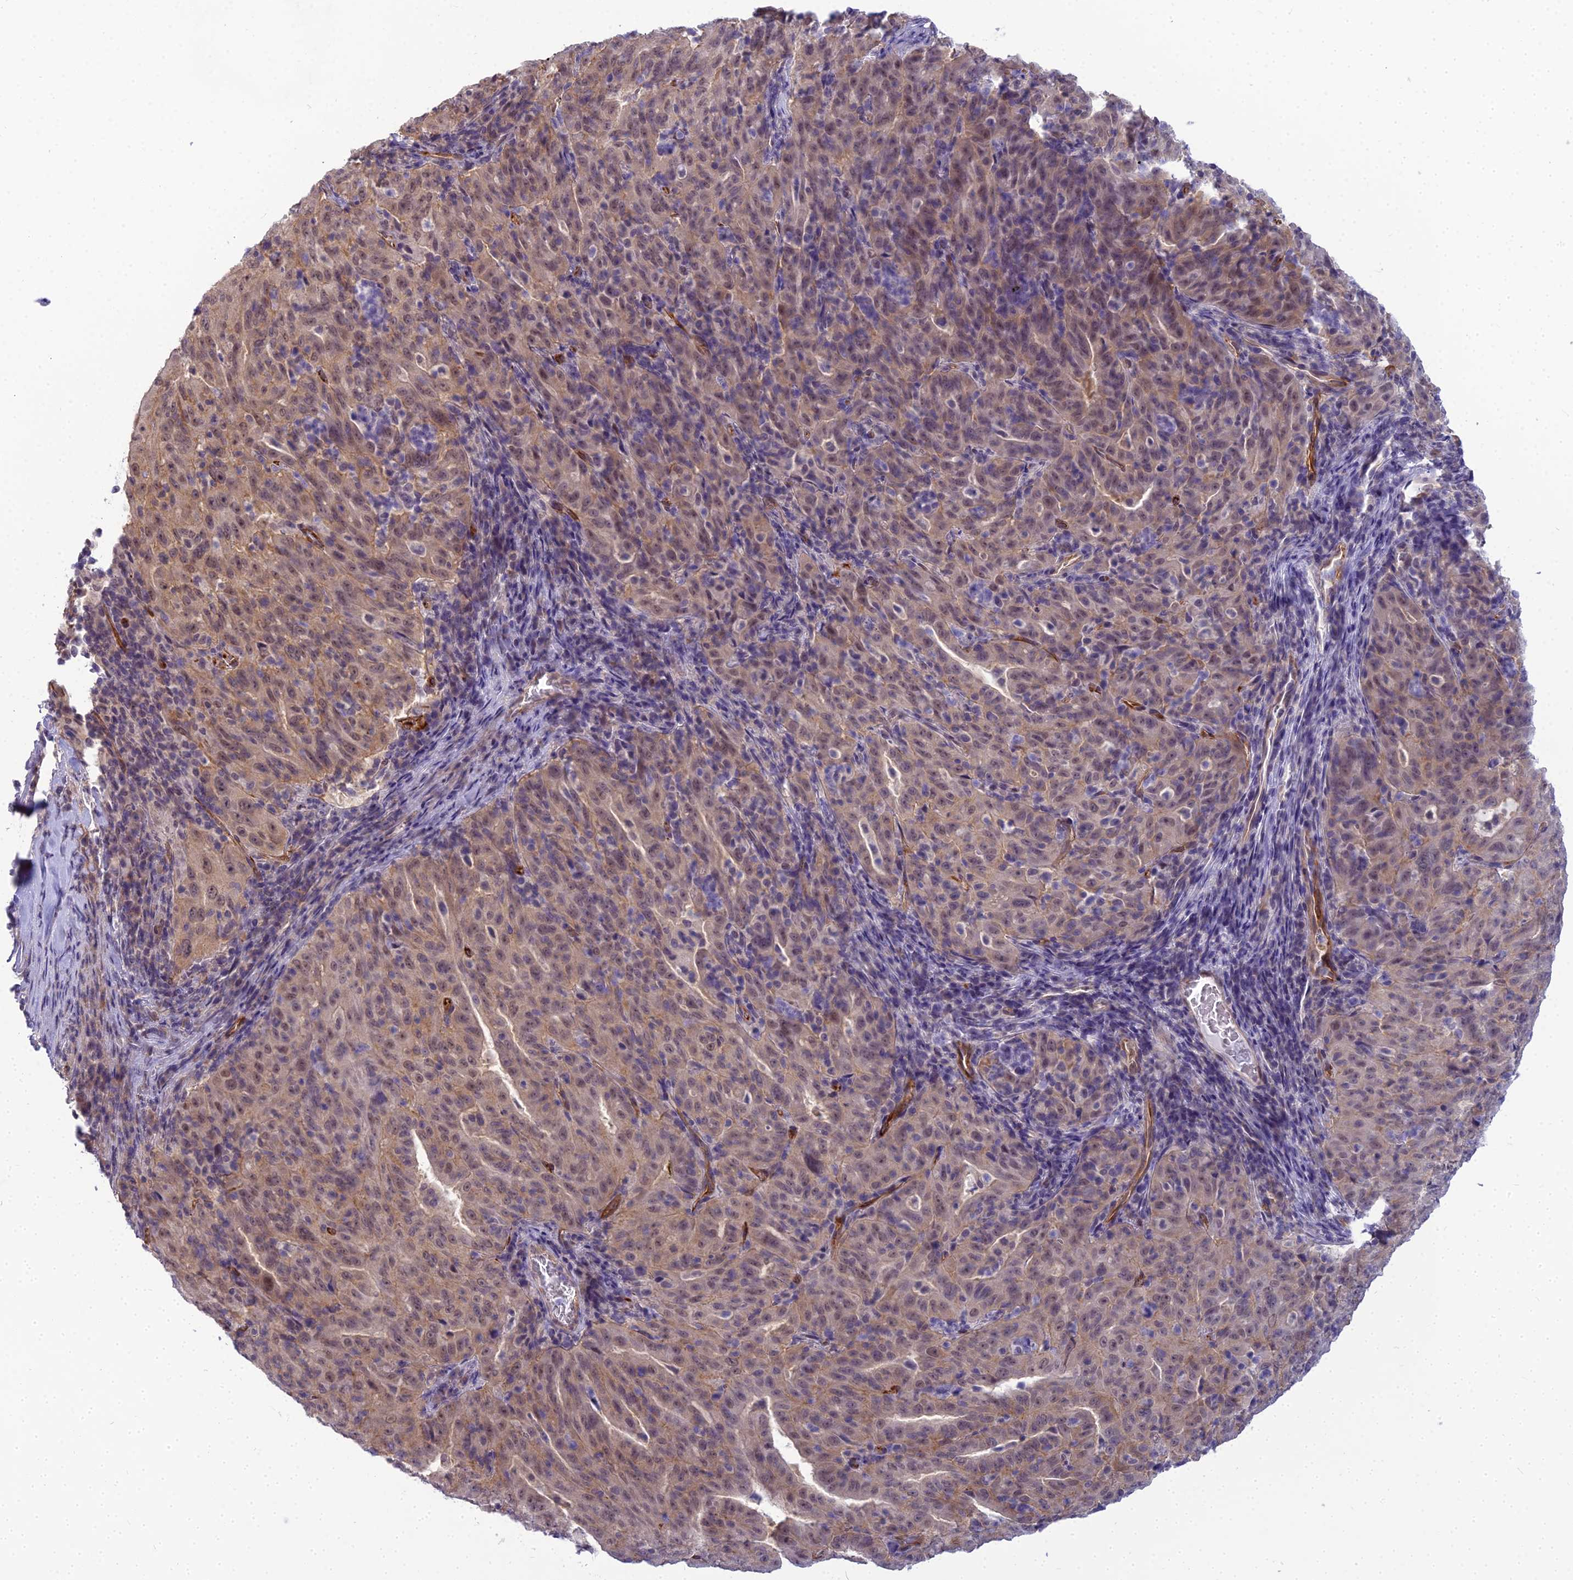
{"staining": {"intensity": "moderate", "quantity": ">75%", "location": "nuclear"}, "tissue": "pancreatic cancer", "cell_type": "Tumor cells", "image_type": "cancer", "snomed": [{"axis": "morphology", "description": "Adenocarcinoma, NOS"}, {"axis": "topography", "description": "Pancreas"}], "caption": "Pancreatic adenocarcinoma stained for a protein displays moderate nuclear positivity in tumor cells.", "gene": "RGL3", "patient": {"sex": "male", "age": 63}}